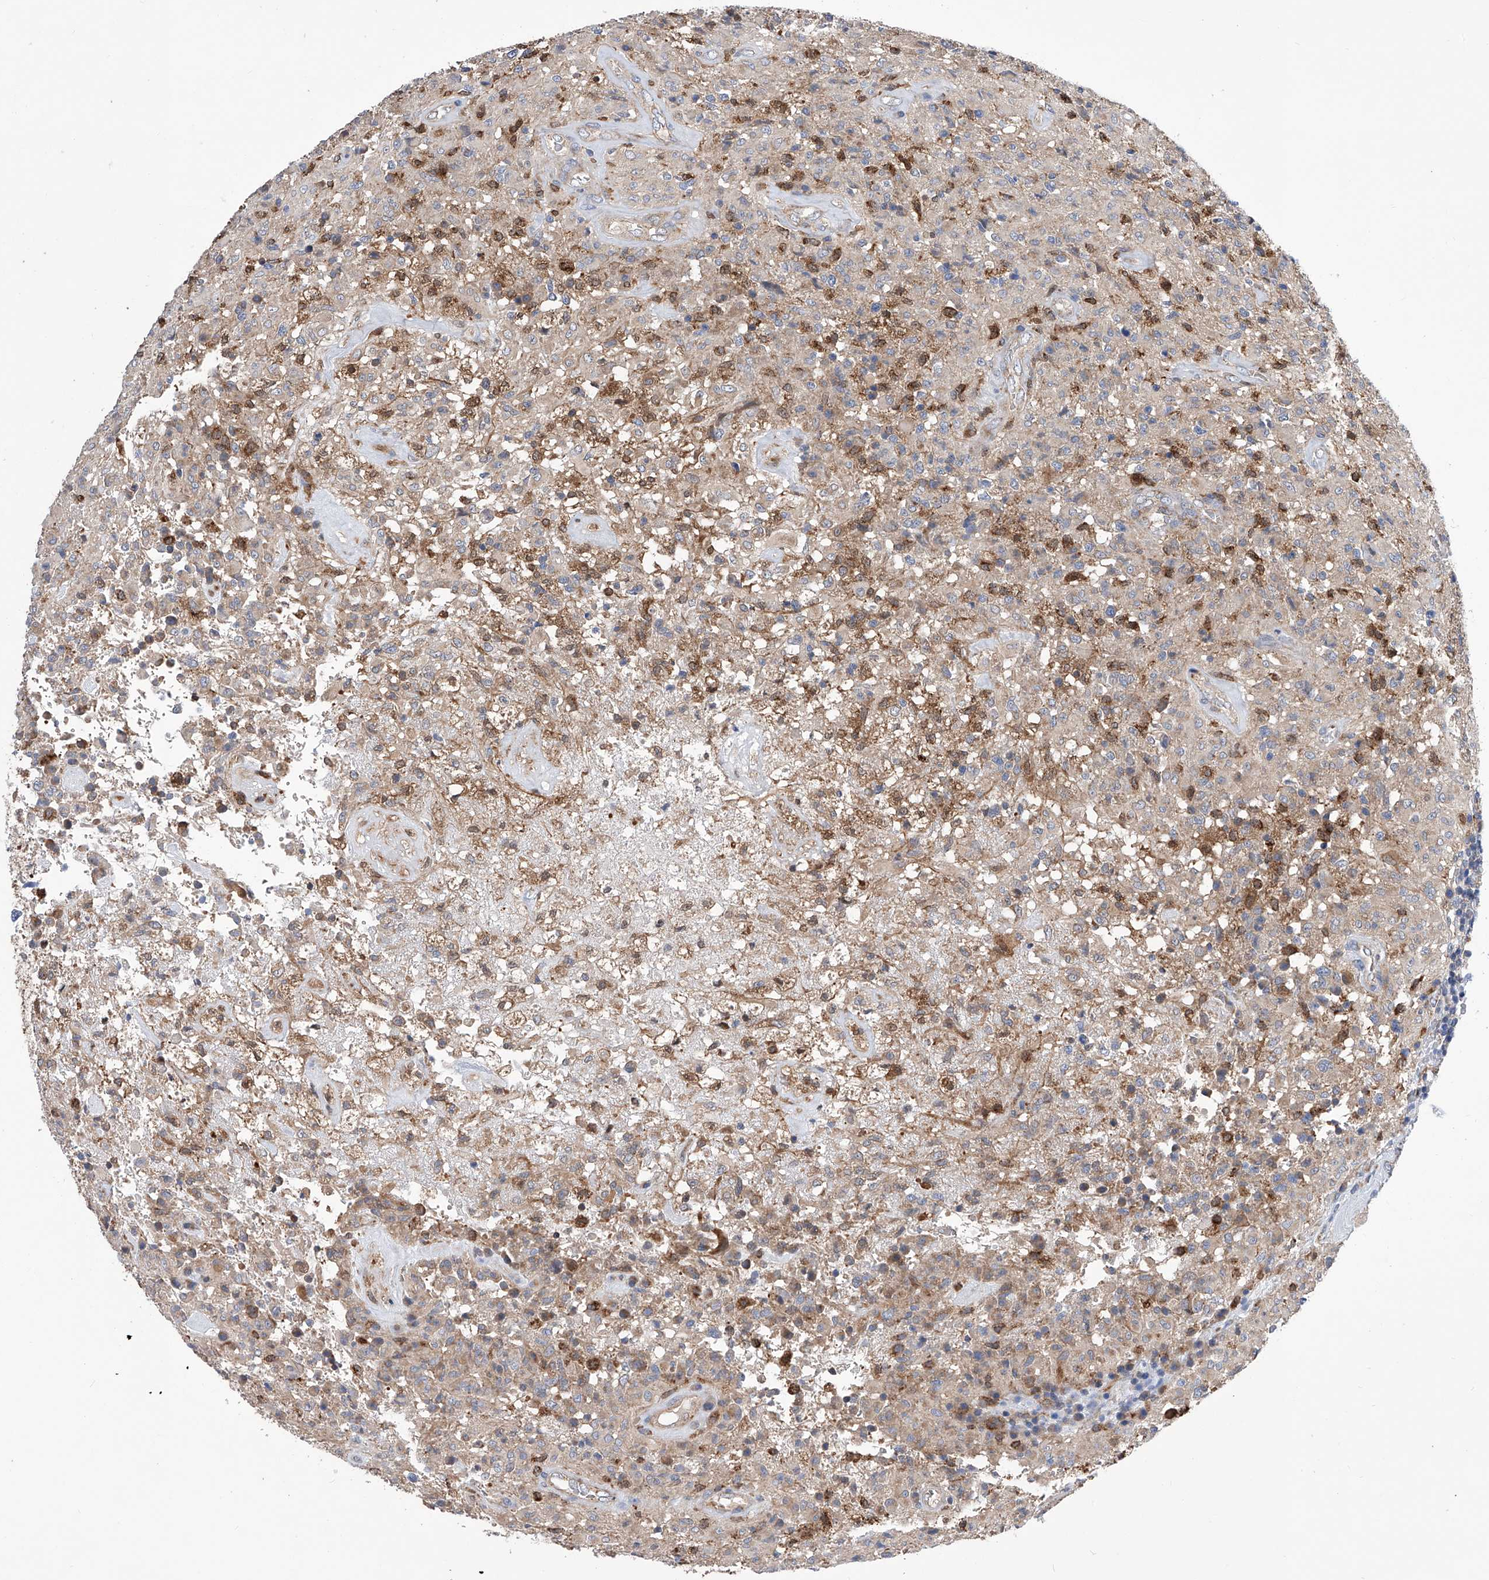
{"staining": {"intensity": "weak", "quantity": "<25%", "location": "cytoplasmic/membranous"}, "tissue": "glioma", "cell_type": "Tumor cells", "image_type": "cancer", "snomed": [{"axis": "morphology", "description": "Glioma, malignant, High grade"}, {"axis": "topography", "description": "Brain"}], "caption": "Tumor cells show no significant expression in glioma.", "gene": "SPATA20", "patient": {"sex": "female", "age": 57}}